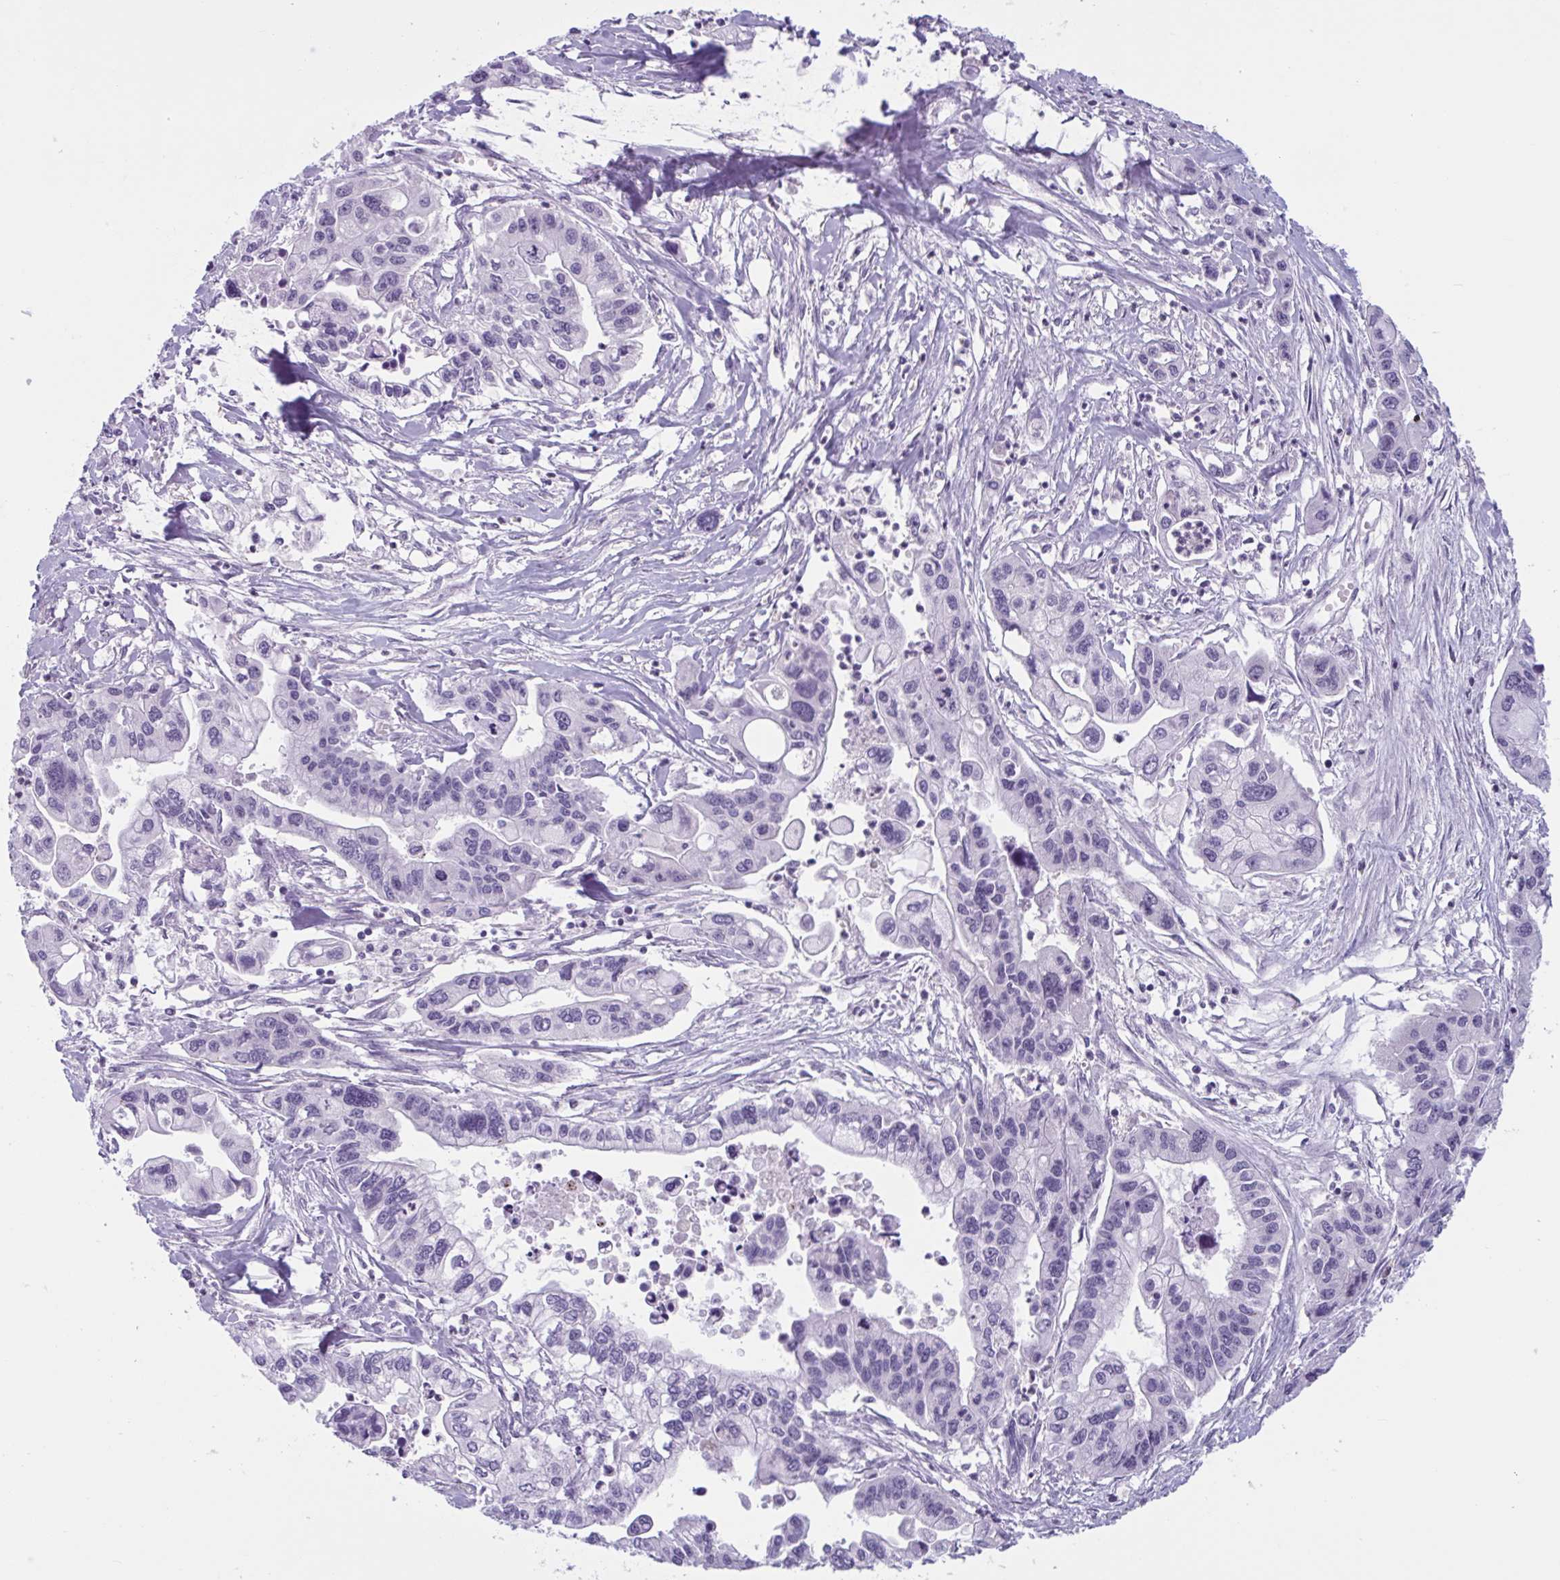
{"staining": {"intensity": "negative", "quantity": "none", "location": "none"}, "tissue": "pancreatic cancer", "cell_type": "Tumor cells", "image_type": "cancer", "snomed": [{"axis": "morphology", "description": "Adenocarcinoma, NOS"}, {"axis": "topography", "description": "Pancreas"}], "caption": "Adenocarcinoma (pancreatic) was stained to show a protein in brown. There is no significant positivity in tumor cells.", "gene": "WNT9B", "patient": {"sex": "male", "age": 62}}